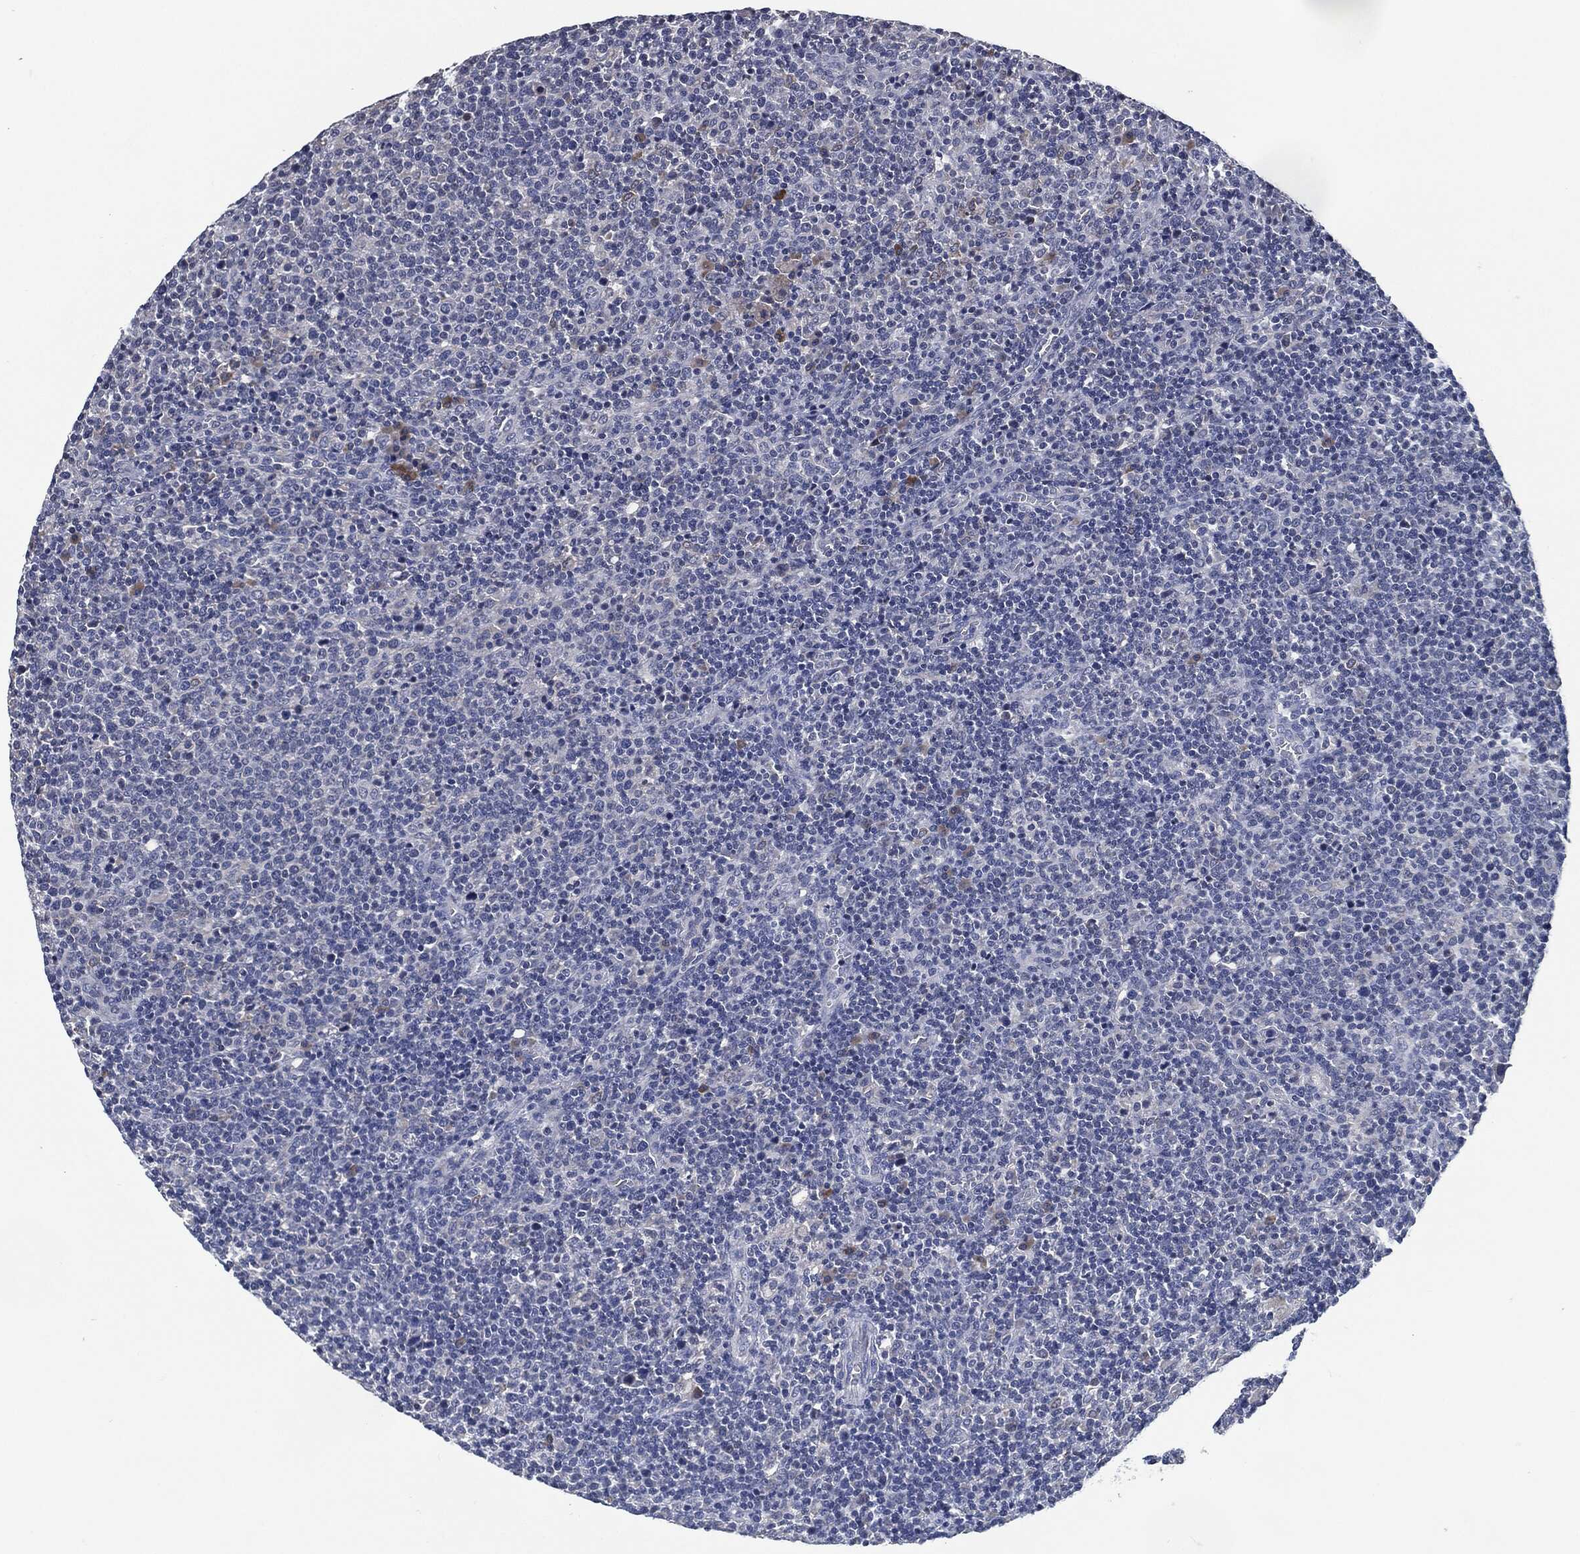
{"staining": {"intensity": "moderate", "quantity": "<25%", "location": "cytoplasmic/membranous"}, "tissue": "lymphoma", "cell_type": "Tumor cells", "image_type": "cancer", "snomed": [{"axis": "morphology", "description": "Malignant lymphoma, non-Hodgkin's type, High grade"}, {"axis": "topography", "description": "Lymph node"}], "caption": "Moderate cytoplasmic/membranous staining for a protein is identified in about <25% of tumor cells of lymphoma using immunohistochemistry.", "gene": "IL2RG", "patient": {"sex": "male", "age": 61}}